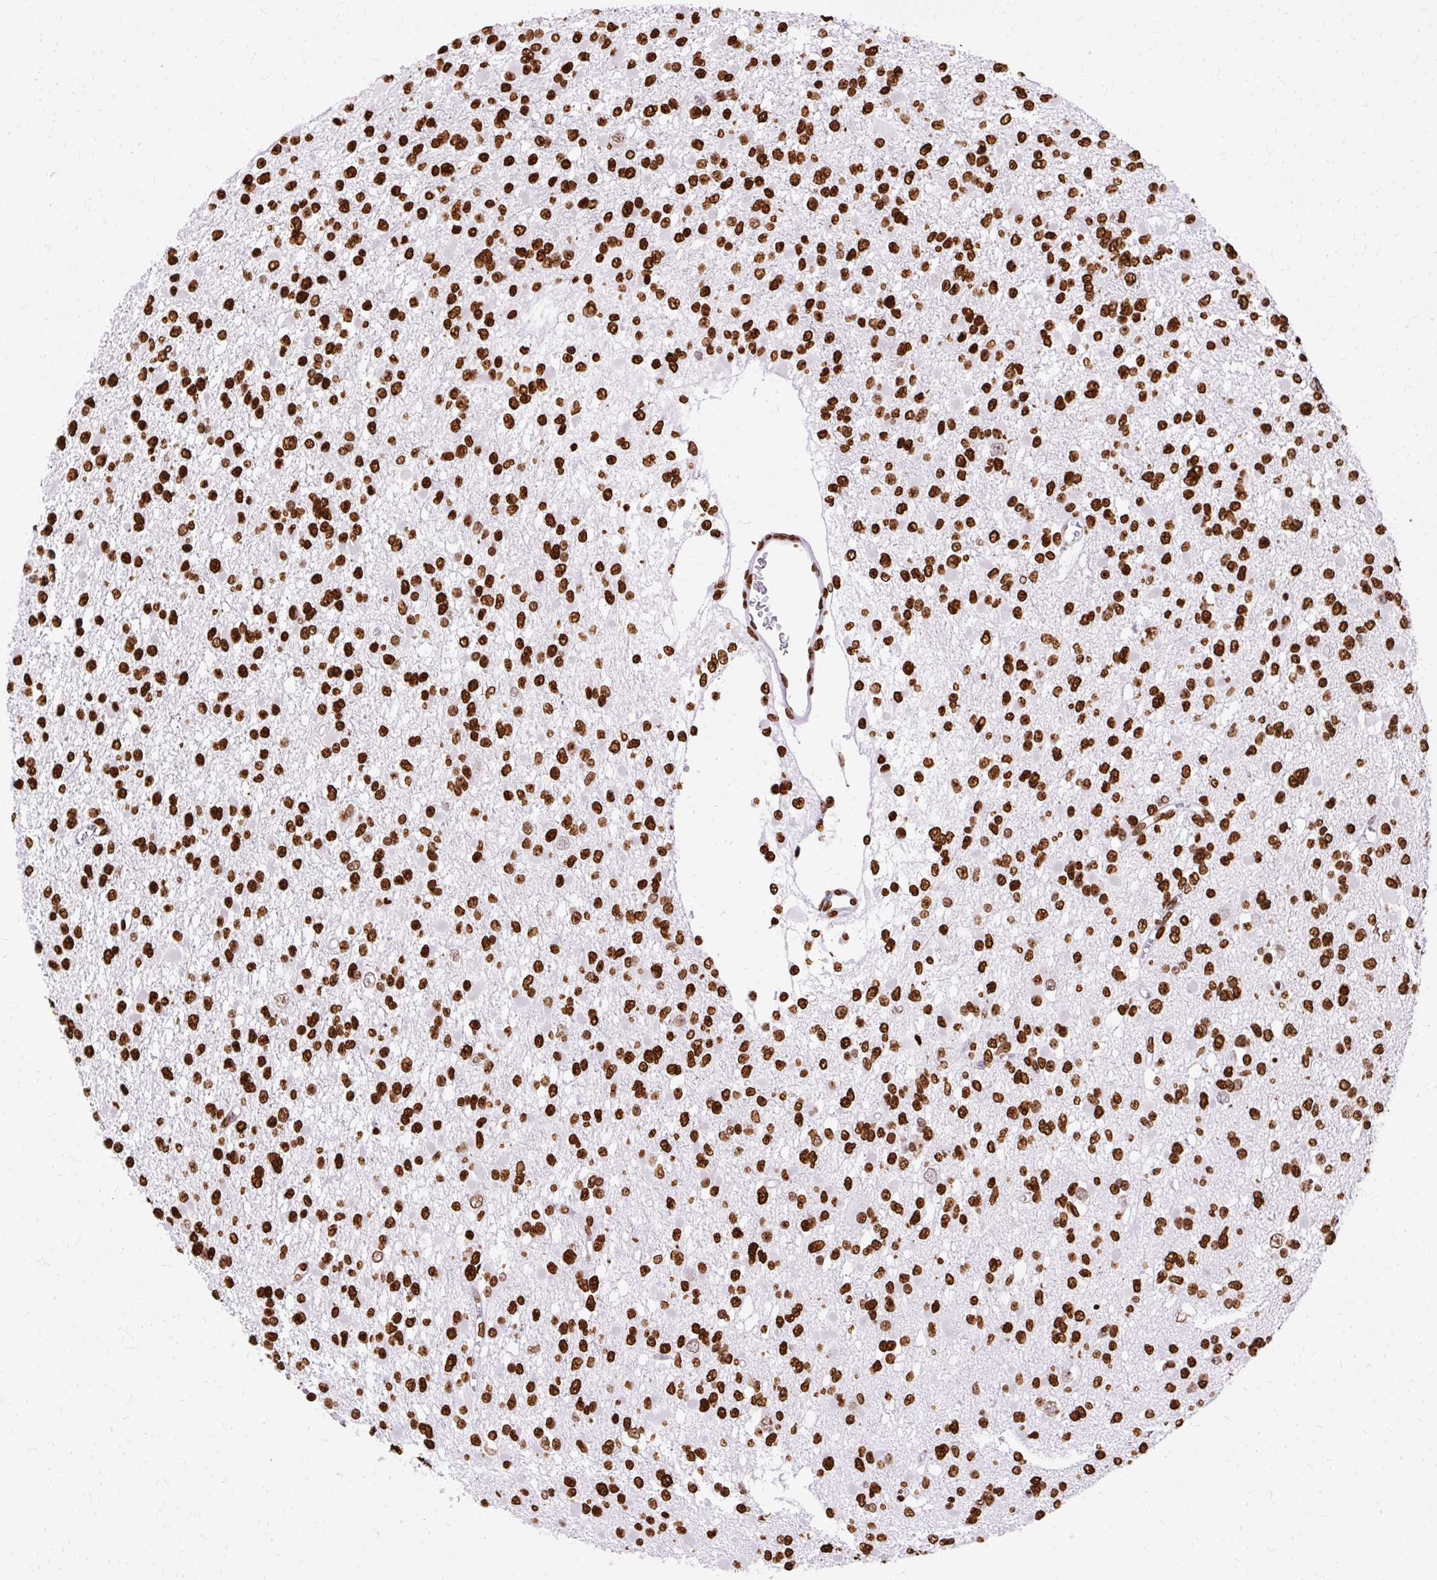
{"staining": {"intensity": "strong", "quantity": ">75%", "location": "nuclear"}, "tissue": "glioma", "cell_type": "Tumor cells", "image_type": "cancer", "snomed": [{"axis": "morphology", "description": "Glioma, malignant, Low grade"}, {"axis": "topography", "description": "Brain"}], "caption": "A micrograph of malignant glioma (low-grade) stained for a protein exhibits strong nuclear brown staining in tumor cells. The protein of interest is stained brown, and the nuclei are stained in blue (DAB (3,3'-diaminobenzidine) IHC with brightfield microscopy, high magnification).", "gene": "TMEM184C", "patient": {"sex": "female", "age": 22}}